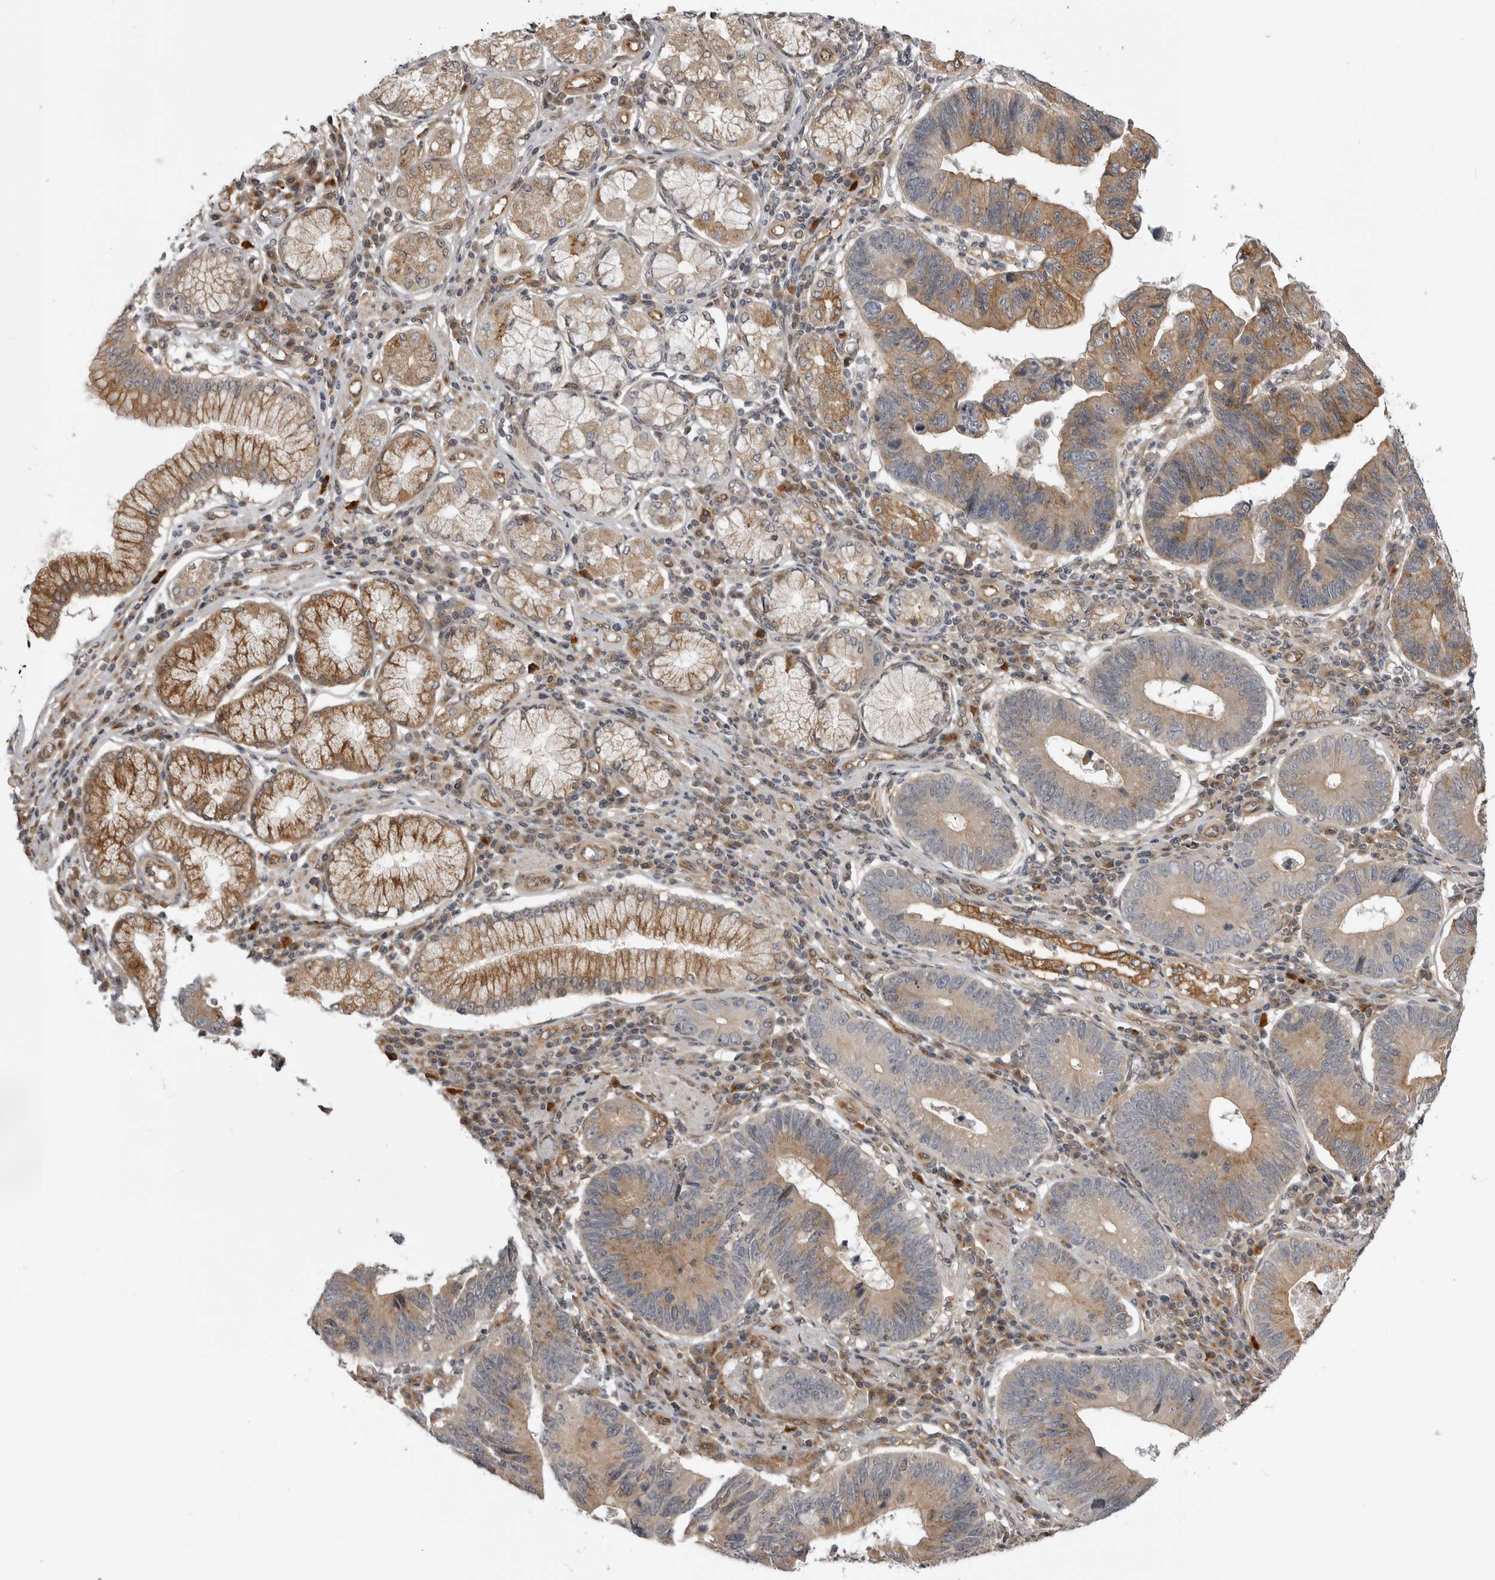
{"staining": {"intensity": "moderate", "quantity": ">75%", "location": "cytoplasmic/membranous"}, "tissue": "stomach cancer", "cell_type": "Tumor cells", "image_type": "cancer", "snomed": [{"axis": "morphology", "description": "Adenocarcinoma, NOS"}, {"axis": "topography", "description": "Stomach"}], "caption": "Stomach adenocarcinoma was stained to show a protein in brown. There is medium levels of moderate cytoplasmic/membranous staining in approximately >75% of tumor cells. Nuclei are stained in blue.", "gene": "LRRC45", "patient": {"sex": "male", "age": 59}}